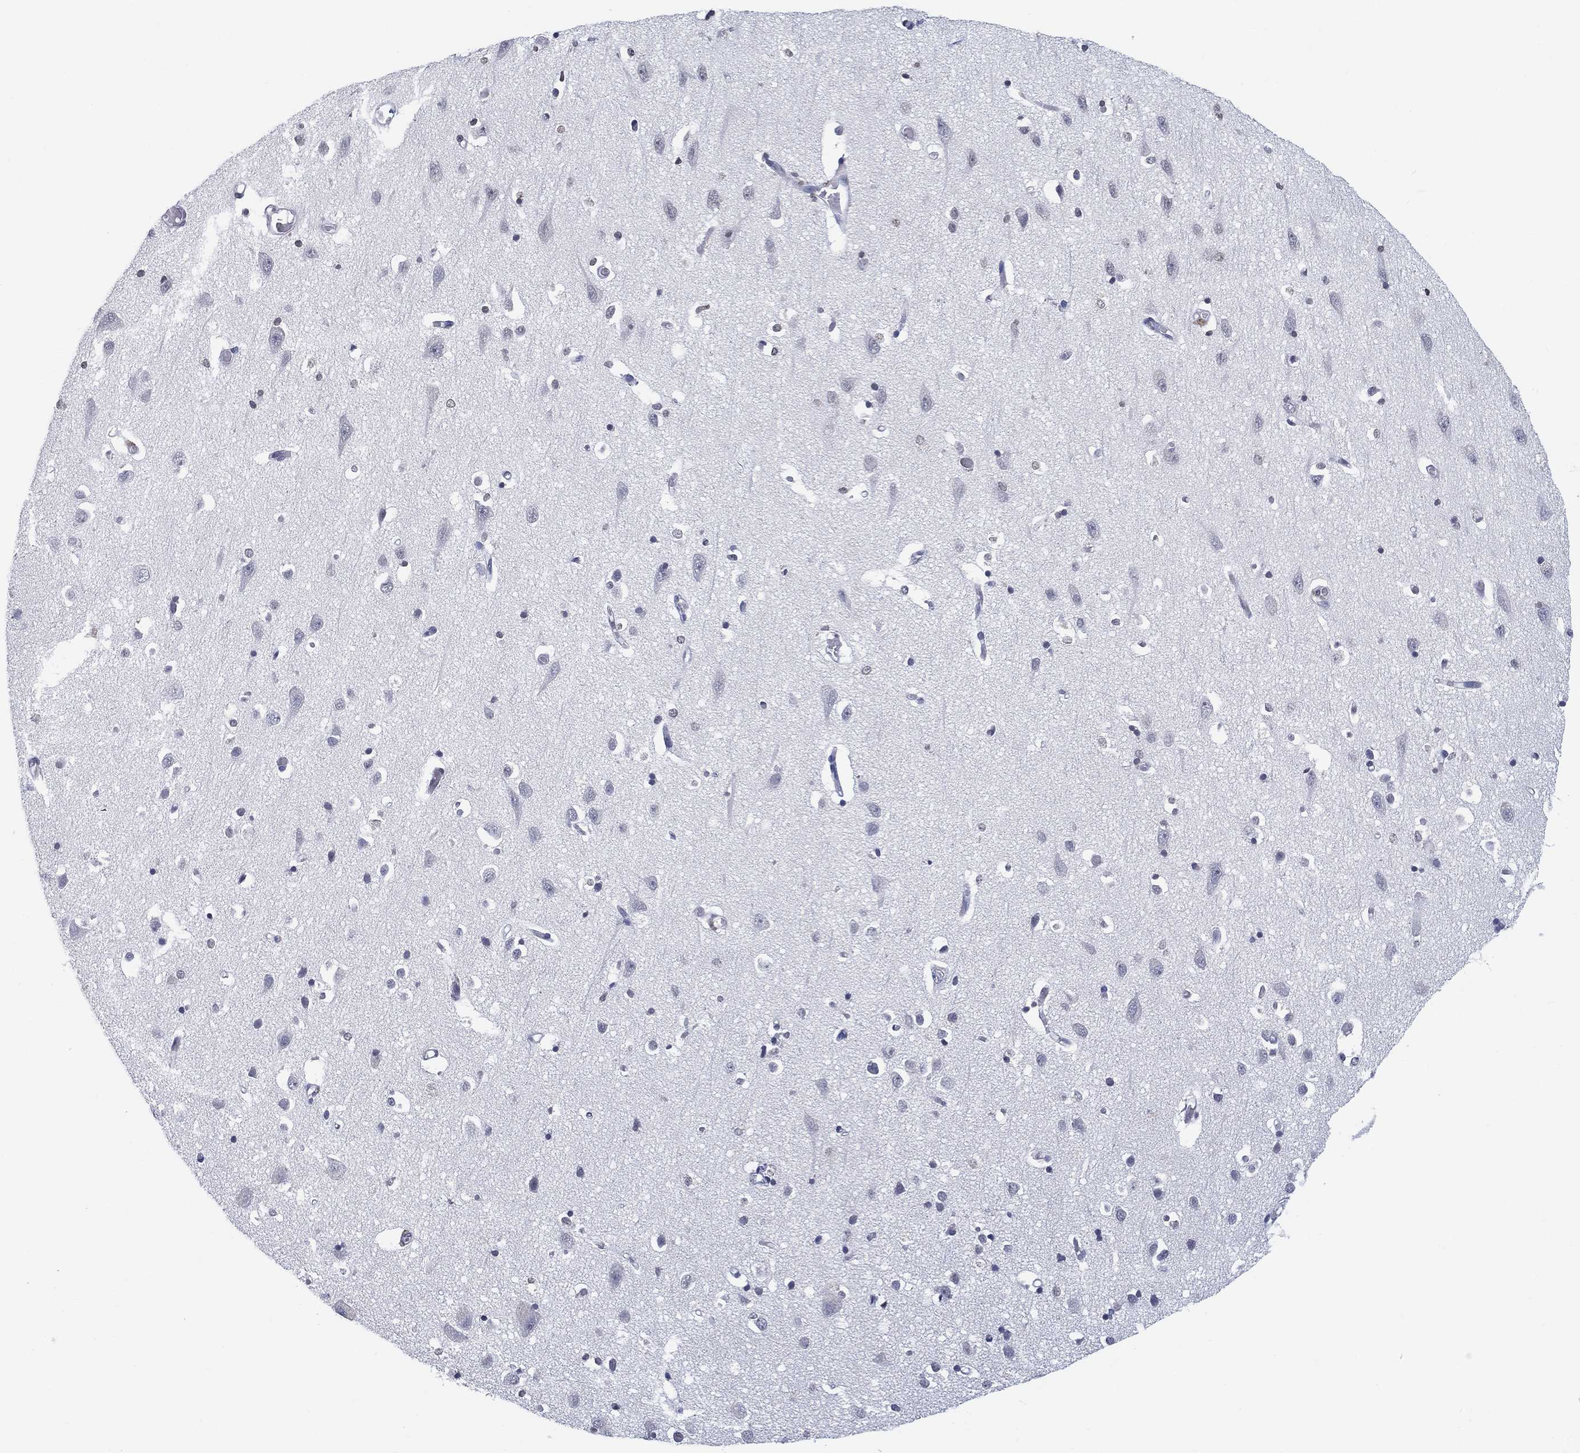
{"staining": {"intensity": "negative", "quantity": "none", "location": "none"}, "tissue": "cerebral cortex", "cell_type": "Endothelial cells", "image_type": "normal", "snomed": [{"axis": "morphology", "description": "Normal tissue, NOS"}, {"axis": "topography", "description": "Cerebral cortex"}], "caption": "A high-resolution photomicrograph shows immunohistochemistry staining of unremarkable cerebral cortex, which shows no significant staining in endothelial cells. (DAB immunohistochemistry (IHC) visualized using brightfield microscopy, high magnification).", "gene": "OTUB2", "patient": {"sex": "male", "age": 70}}